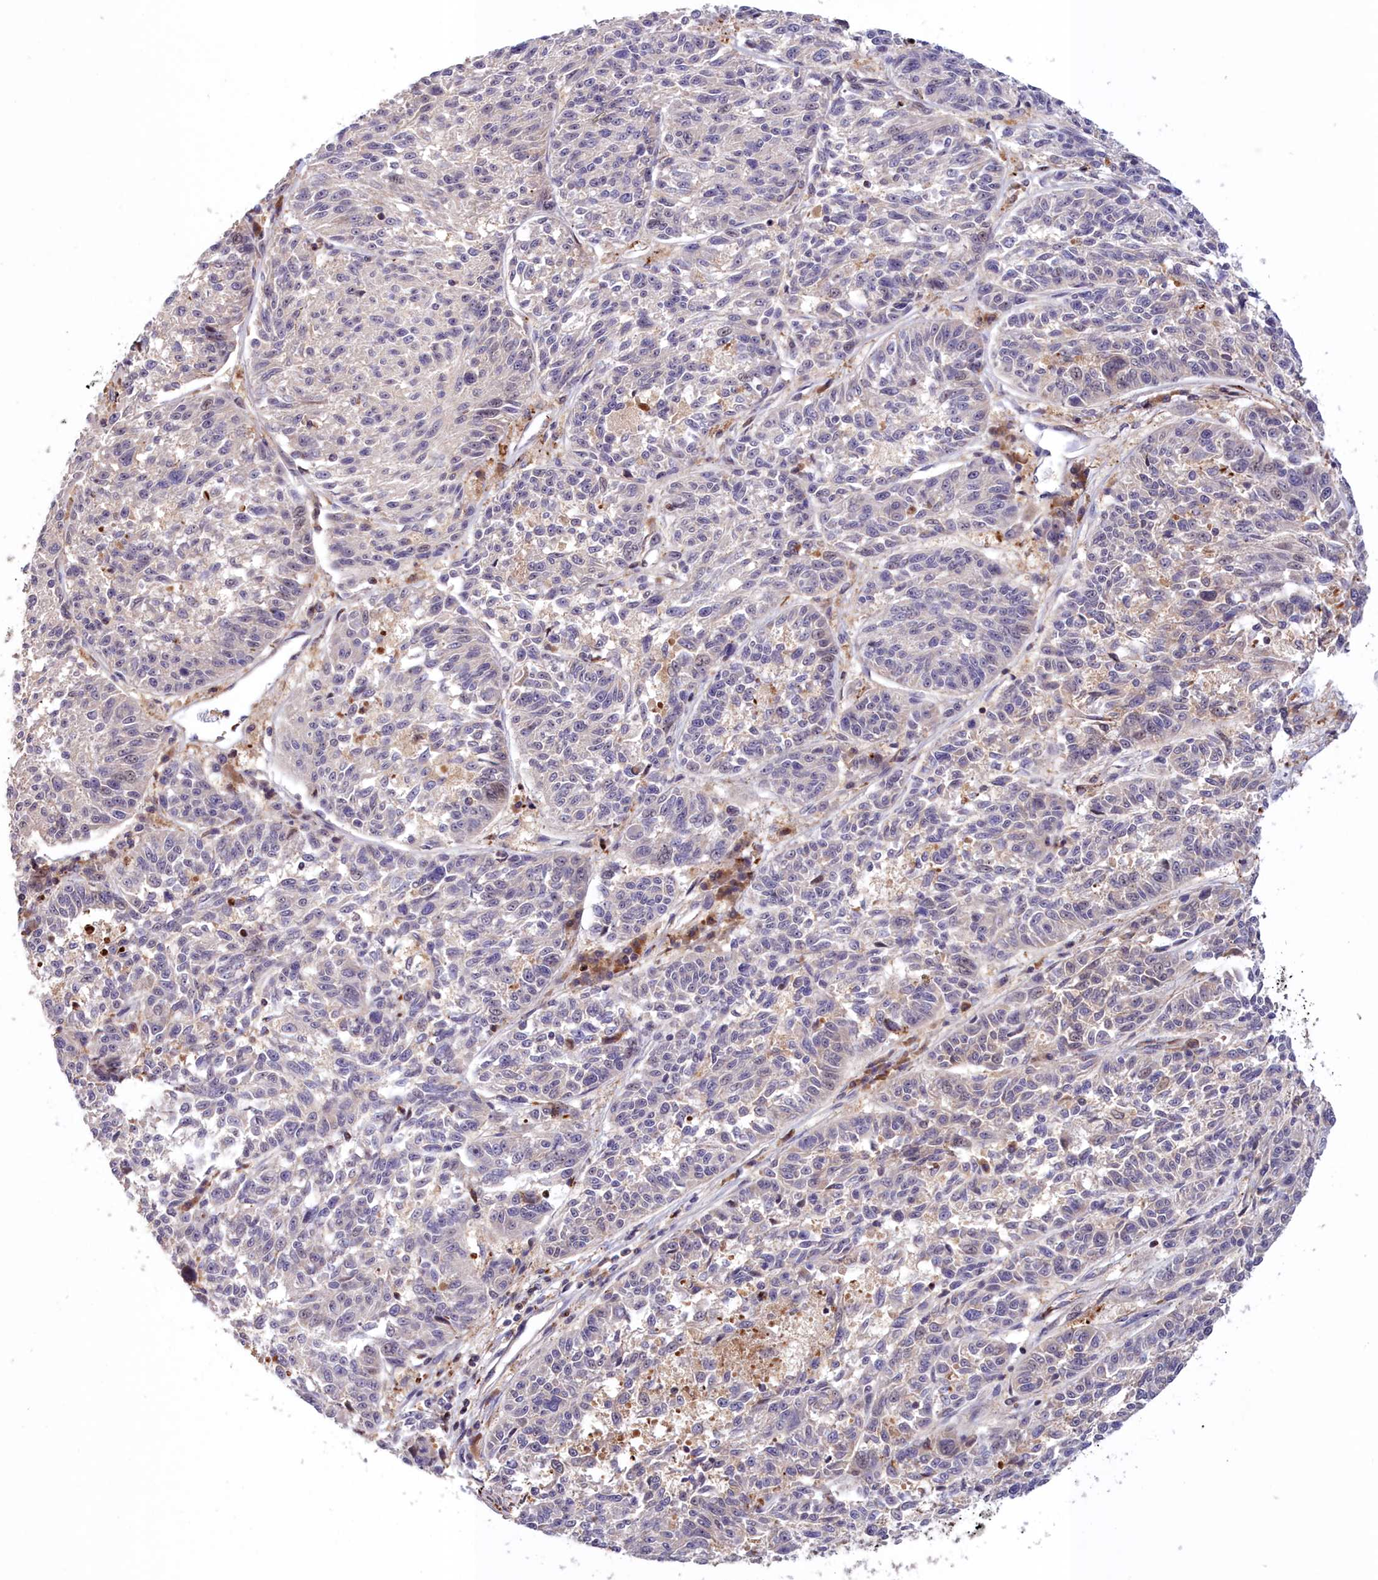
{"staining": {"intensity": "negative", "quantity": "none", "location": "none"}, "tissue": "melanoma", "cell_type": "Tumor cells", "image_type": "cancer", "snomed": [{"axis": "morphology", "description": "Malignant melanoma, NOS"}, {"axis": "topography", "description": "Skin"}], "caption": "There is no significant positivity in tumor cells of malignant melanoma. (Immunohistochemistry (ihc), brightfield microscopy, high magnification).", "gene": "NEURL4", "patient": {"sex": "male", "age": 53}}